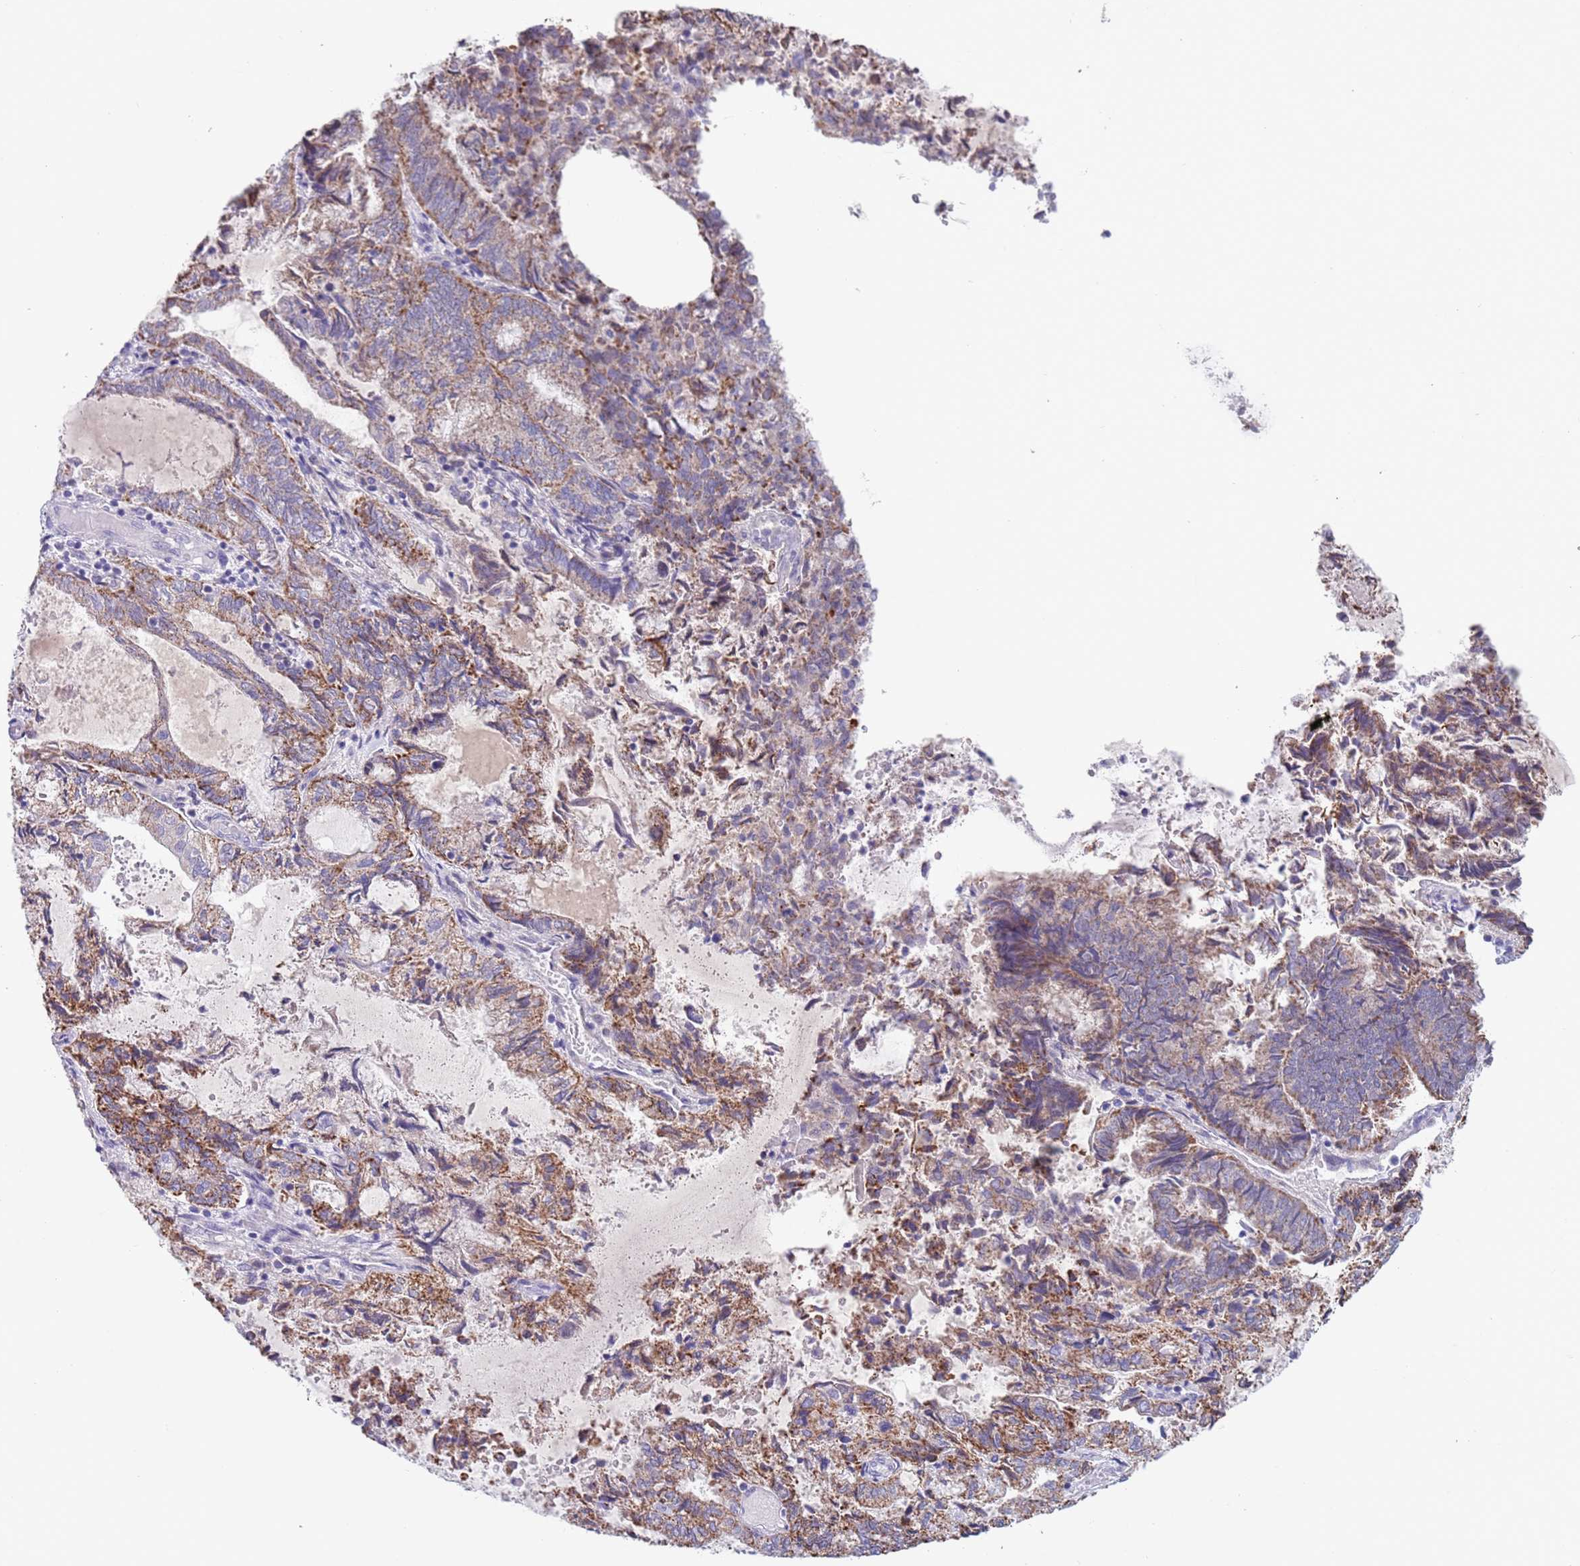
{"staining": {"intensity": "moderate", "quantity": "25%-75%", "location": "cytoplasmic/membranous"}, "tissue": "endometrial cancer", "cell_type": "Tumor cells", "image_type": "cancer", "snomed": [{"axis": "morphology", "description": "Adenocarcinoma, NOS"}, {"axis": "topography", "description": "Endometrium"}], "caption": "Immunohistochemical staining of endometrial cancer (adenocarcinoma) displays medium levels of moderate cytoplasmic/membranous protein expression in about 25%-75% of tumor cells. The protein of interest is stained brown, and the nuclei are stained in blue (DAB (3,3'-diaminobenzidine) IHC with brightfield microscopy, high magnification).", "gene": "SPIRE2", "patient": {"sex": "female", "age": 80}}